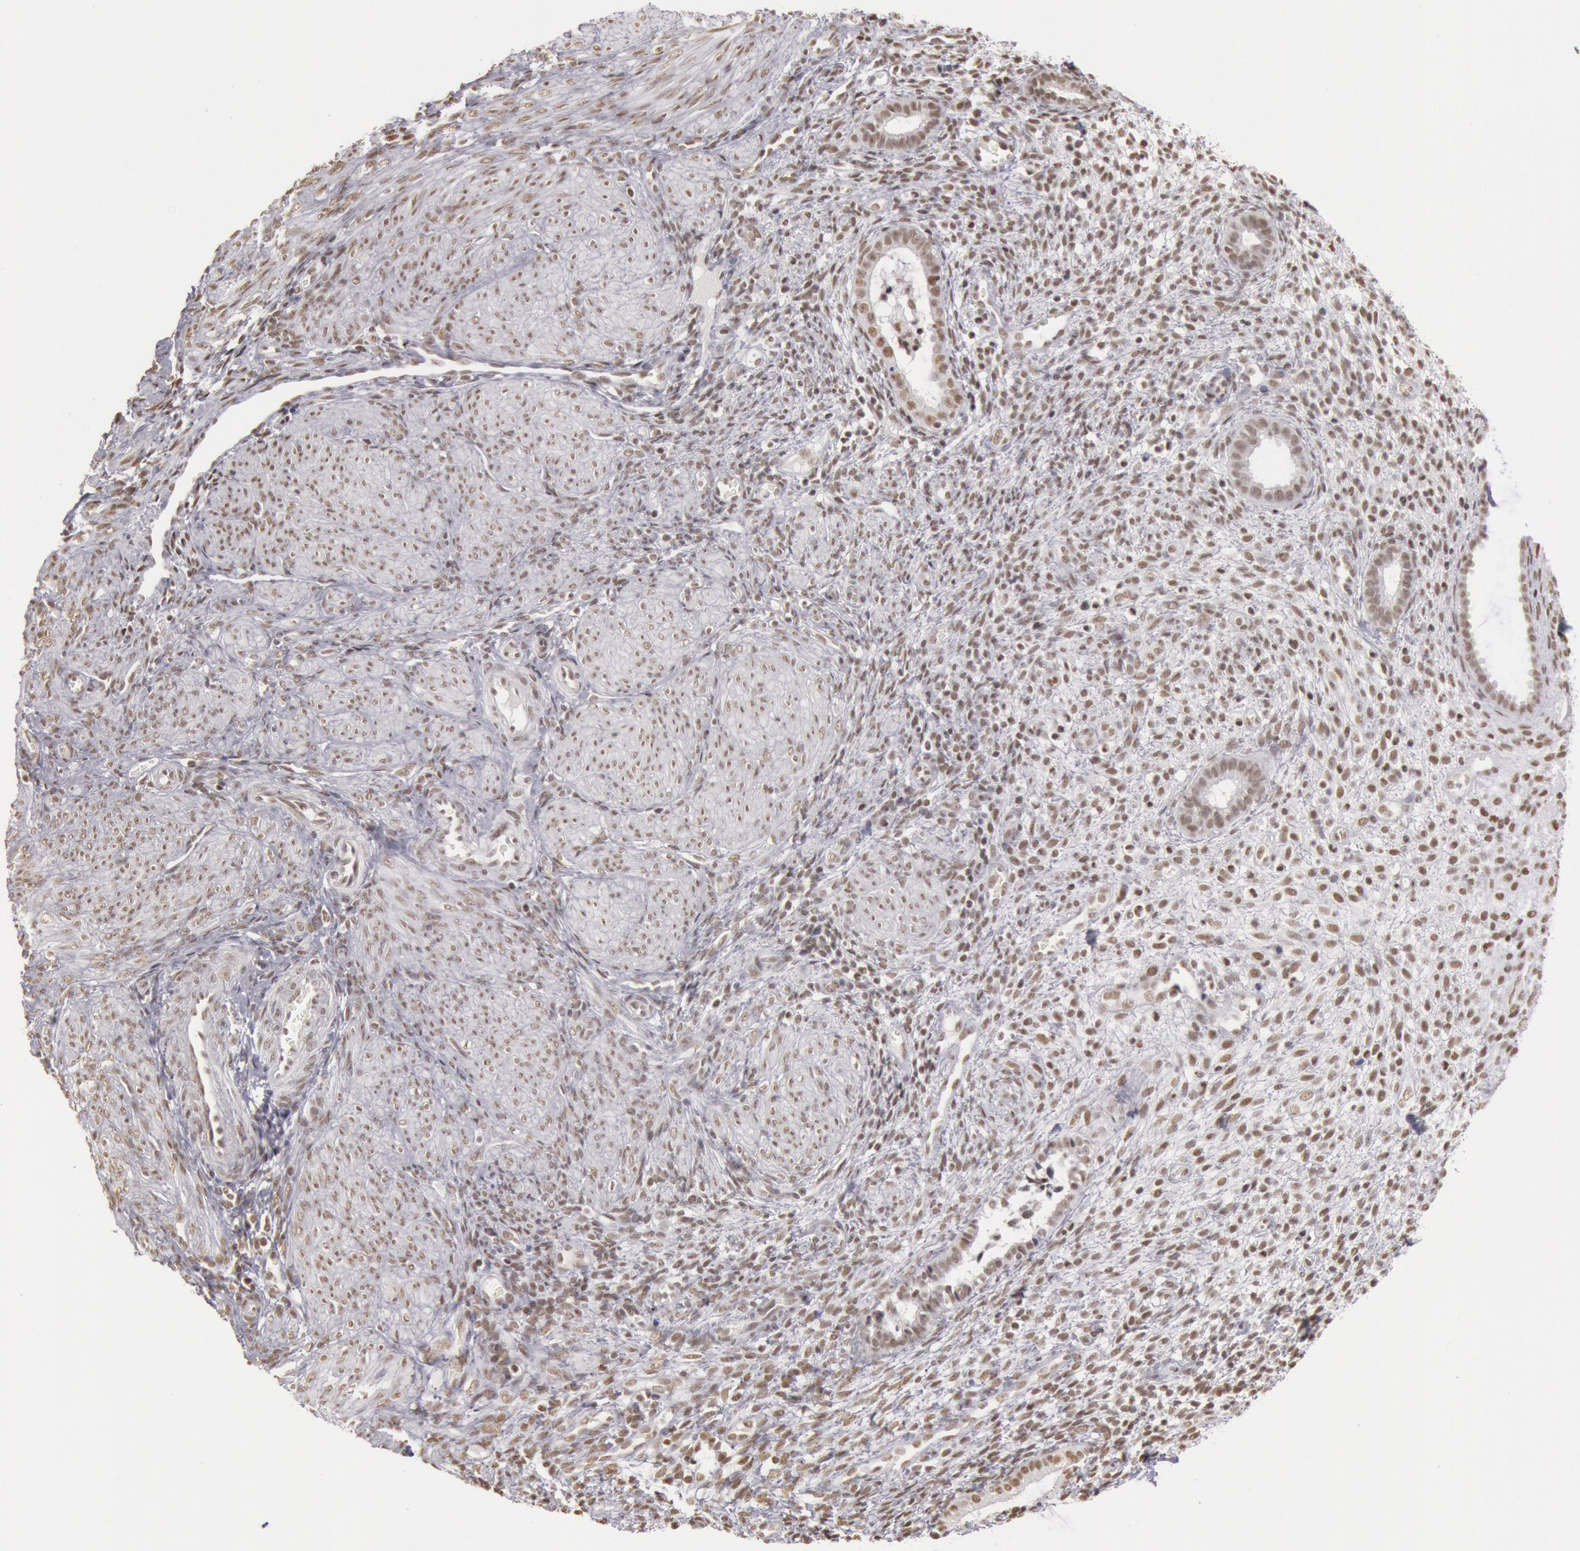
{"staining": {"intensity": "moderate", "quantity": "25%-75%", "location": "nuclear"}, "tissue": "endometrium", "cell_type": "Cells in endometrial stroma", "image_type": "normal", "snomed": [{"axis": "morphology", "description": "Normal tissue, NOS"}, {"axis": "topography", "description": "Endometrium"}], "caption": "Immunohistochemical staining of benign human endometrium exhibits medium levels of moderate nuclear expression in about 25%-75% of cells in endometrial stroma. Using DAB (brown) and hematoxylin (blue) stains, captured at high magnification using brightfield microscopy.", "gene": "ESS2", "patient": {"sex": "female", "age": 72}}